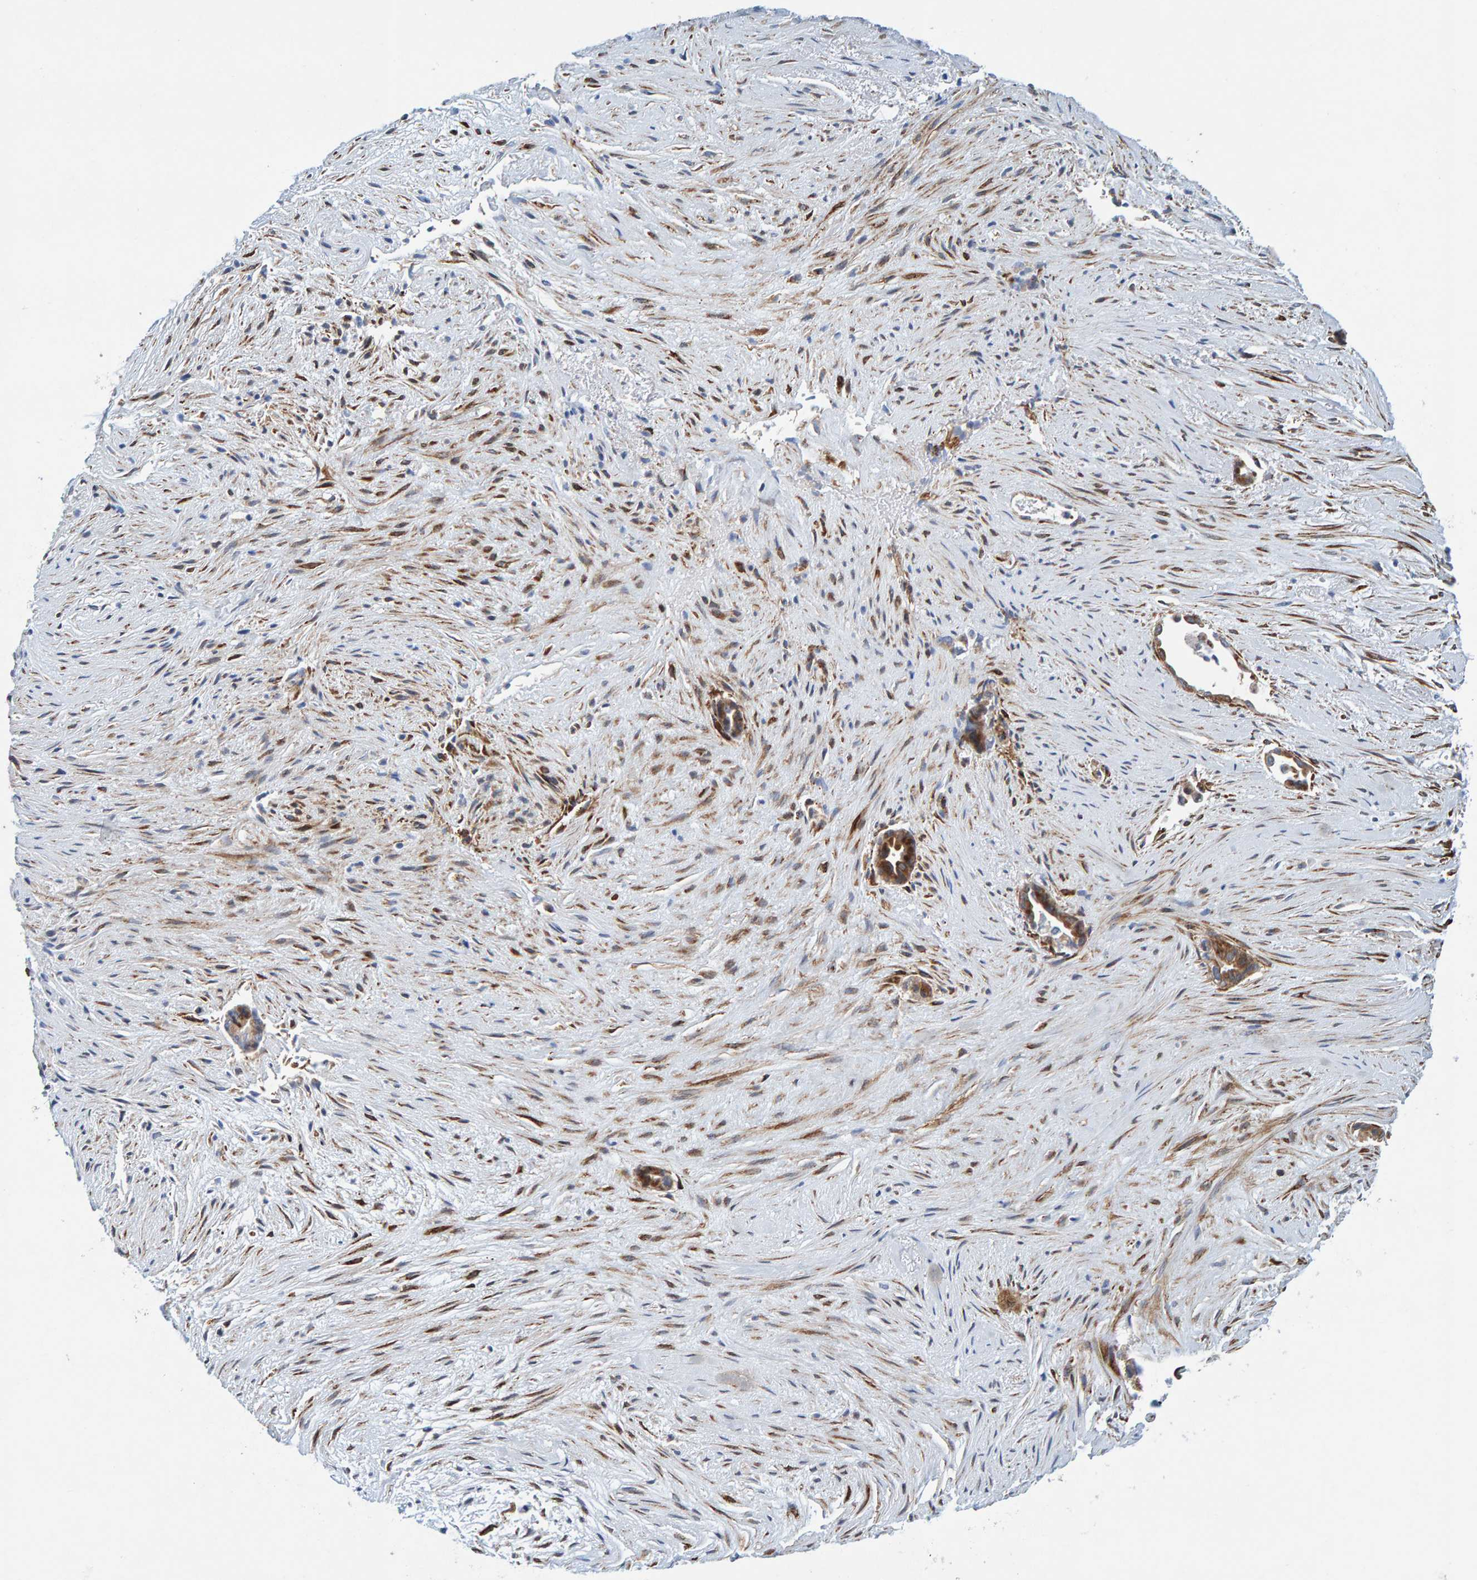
{"staining": {"intensity": "moderate", "quantity": ">75%", "location": "cytoplasmic/membranous"}, "tissue": "liver cancer", "cell_type": "Tumor cells", "image_type": "cancer", "snomed": [{"axis": "morphology", "description": "Cholangiocarcinoma"}, {"axis": "topography", "description": "Liver"}], "caption": "Protein analysis of liver cancer (cholangiocarcinoma) tissue shows moderate cytoplasmic/membranous expression in approximately >75% of tumor cells.", "gene": "MMP16", "patient": {"sex": "female", "age": 55}}